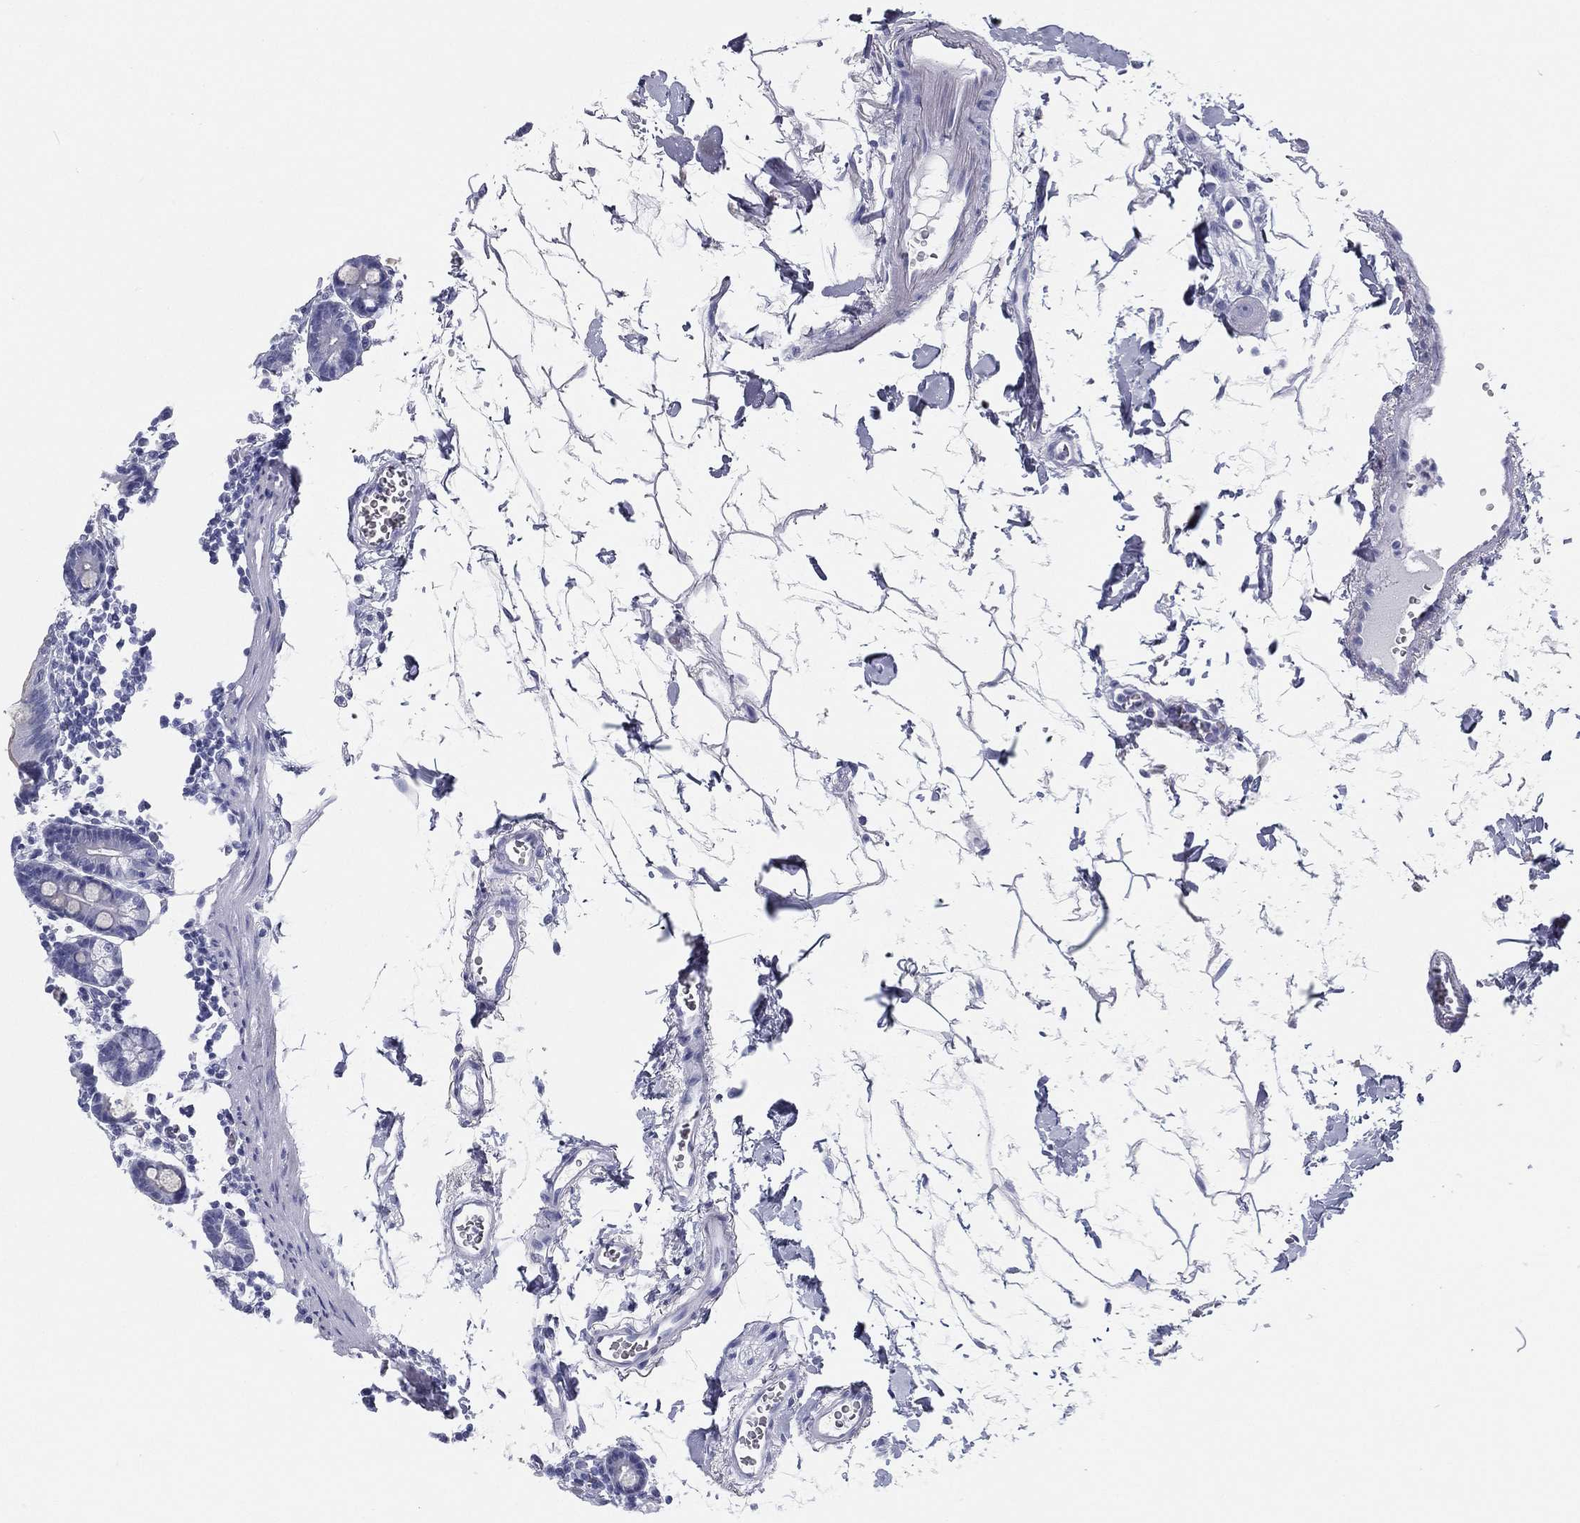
{"staining": {"intensity": "negative", "quantity": "none", "location": "none"}, "tissue": "duodenum", "cell_type": "Glandular cells", "image_type": "normal", "snomed": [{"axis": "morphology", "description": "Normal tissue, NOS"}, {"axis": "topography", "description": "Duodenum"}], "caption": "An immunohistochemistry image of benign duodenum is shown. There is no staining in glandular cells of duodenum. (DAB immunohistochemistry visualized using brightfield microscopy, high magnification).", "gene": "RSPH4A", "patient": {"sex": "male", "age": 59}}